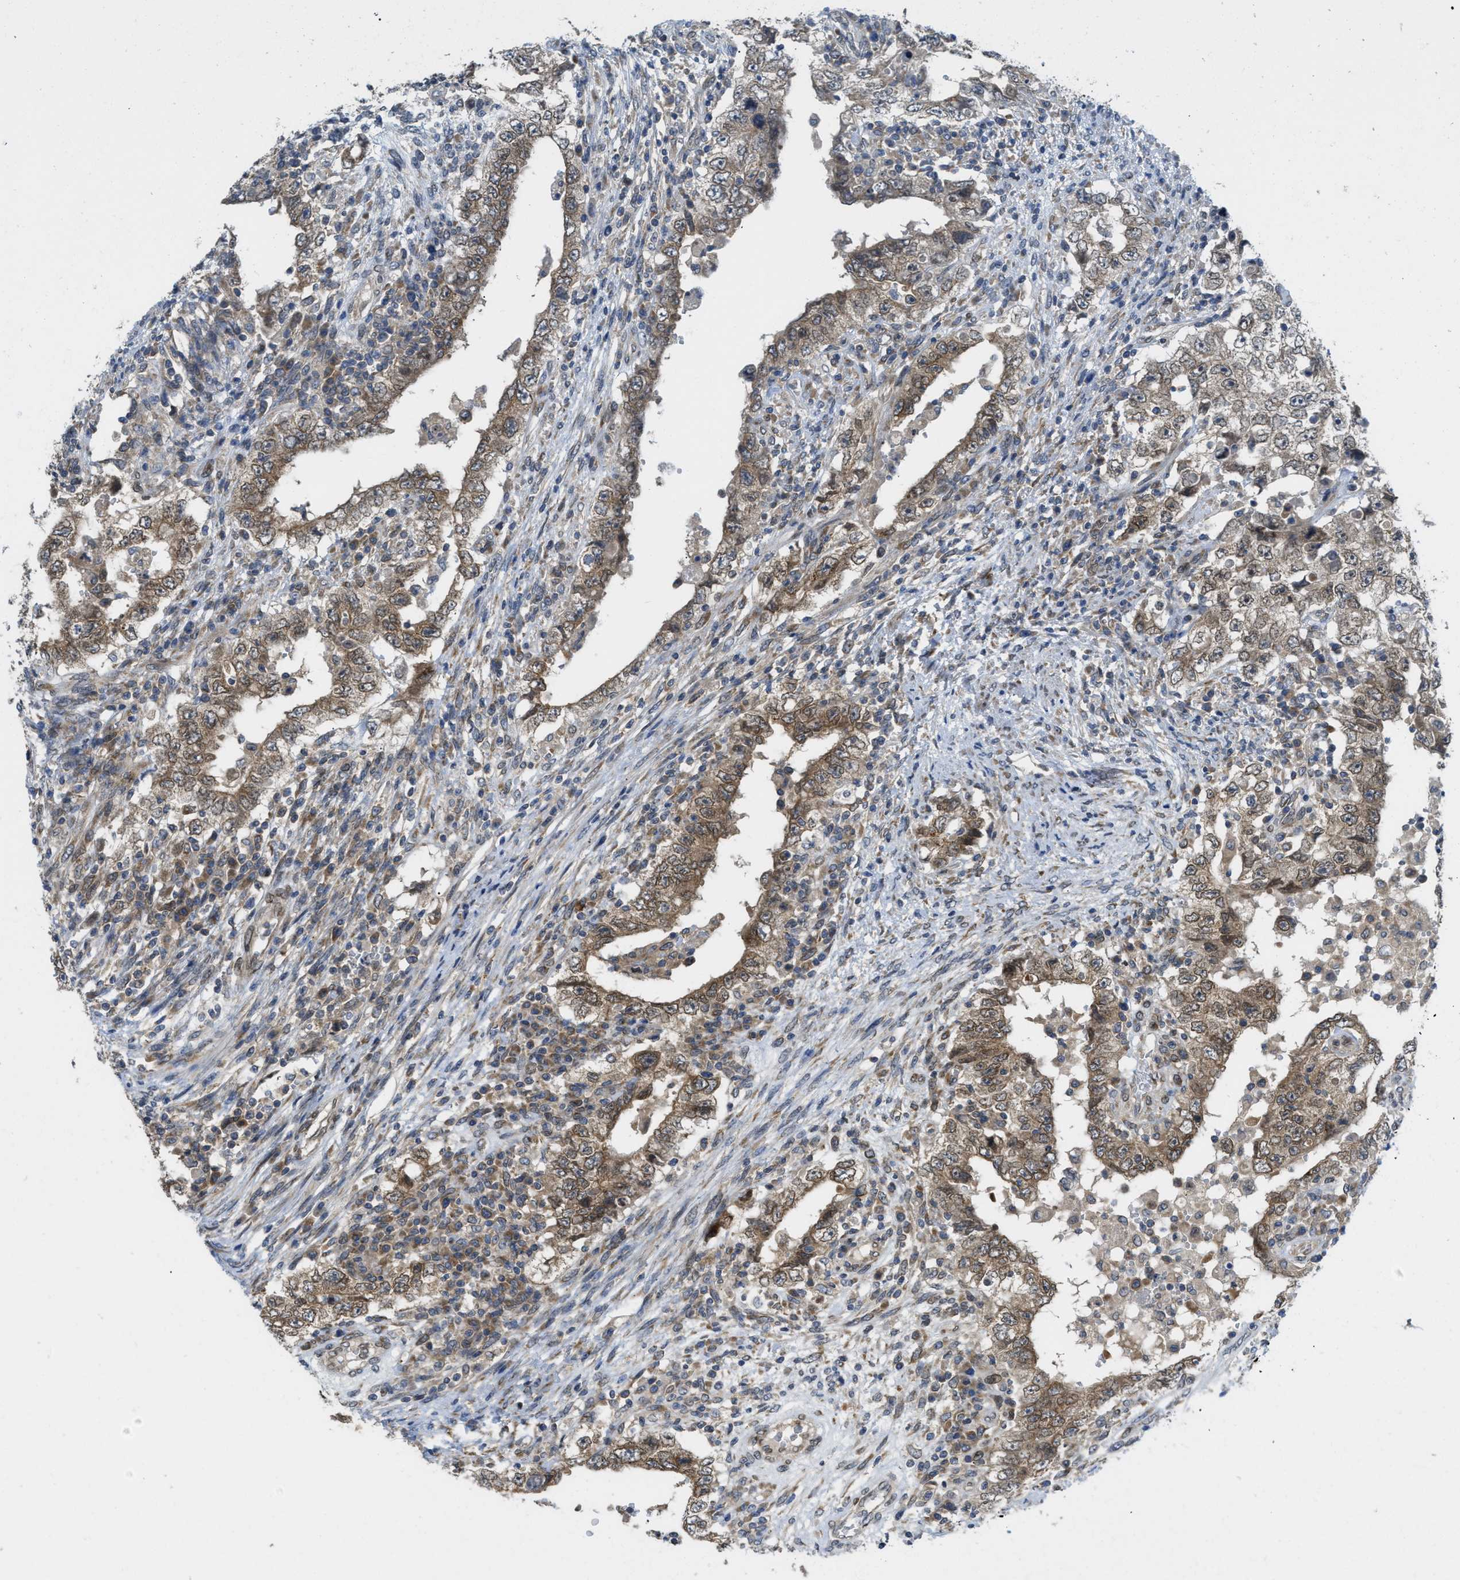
{"staining": {"intensity": "moderate", "quantity": ">75%", "location": "cytoplasmic/membranous"}, "tissue": "testis cancer", "cell_type": "Tumor cells", "image_type": "cancer", "snomed": [{"axis": "morphology", "description": "Carcinoma, Embryonal, NOS"}, {"axis": "topography", "description": "Testis"}], "caption": "DAB immunohistochemical staining of testis cancer (embryonal carcinoma) demonstrates moderate cytoplasmic/membranous protein expression in approximately >75% of tumor cells. (brown staining indicates protein expression, while blue staining denotes nuclei).", "gene": "EIF2AK3", "patient": {"sex": "male", "age": 26}}